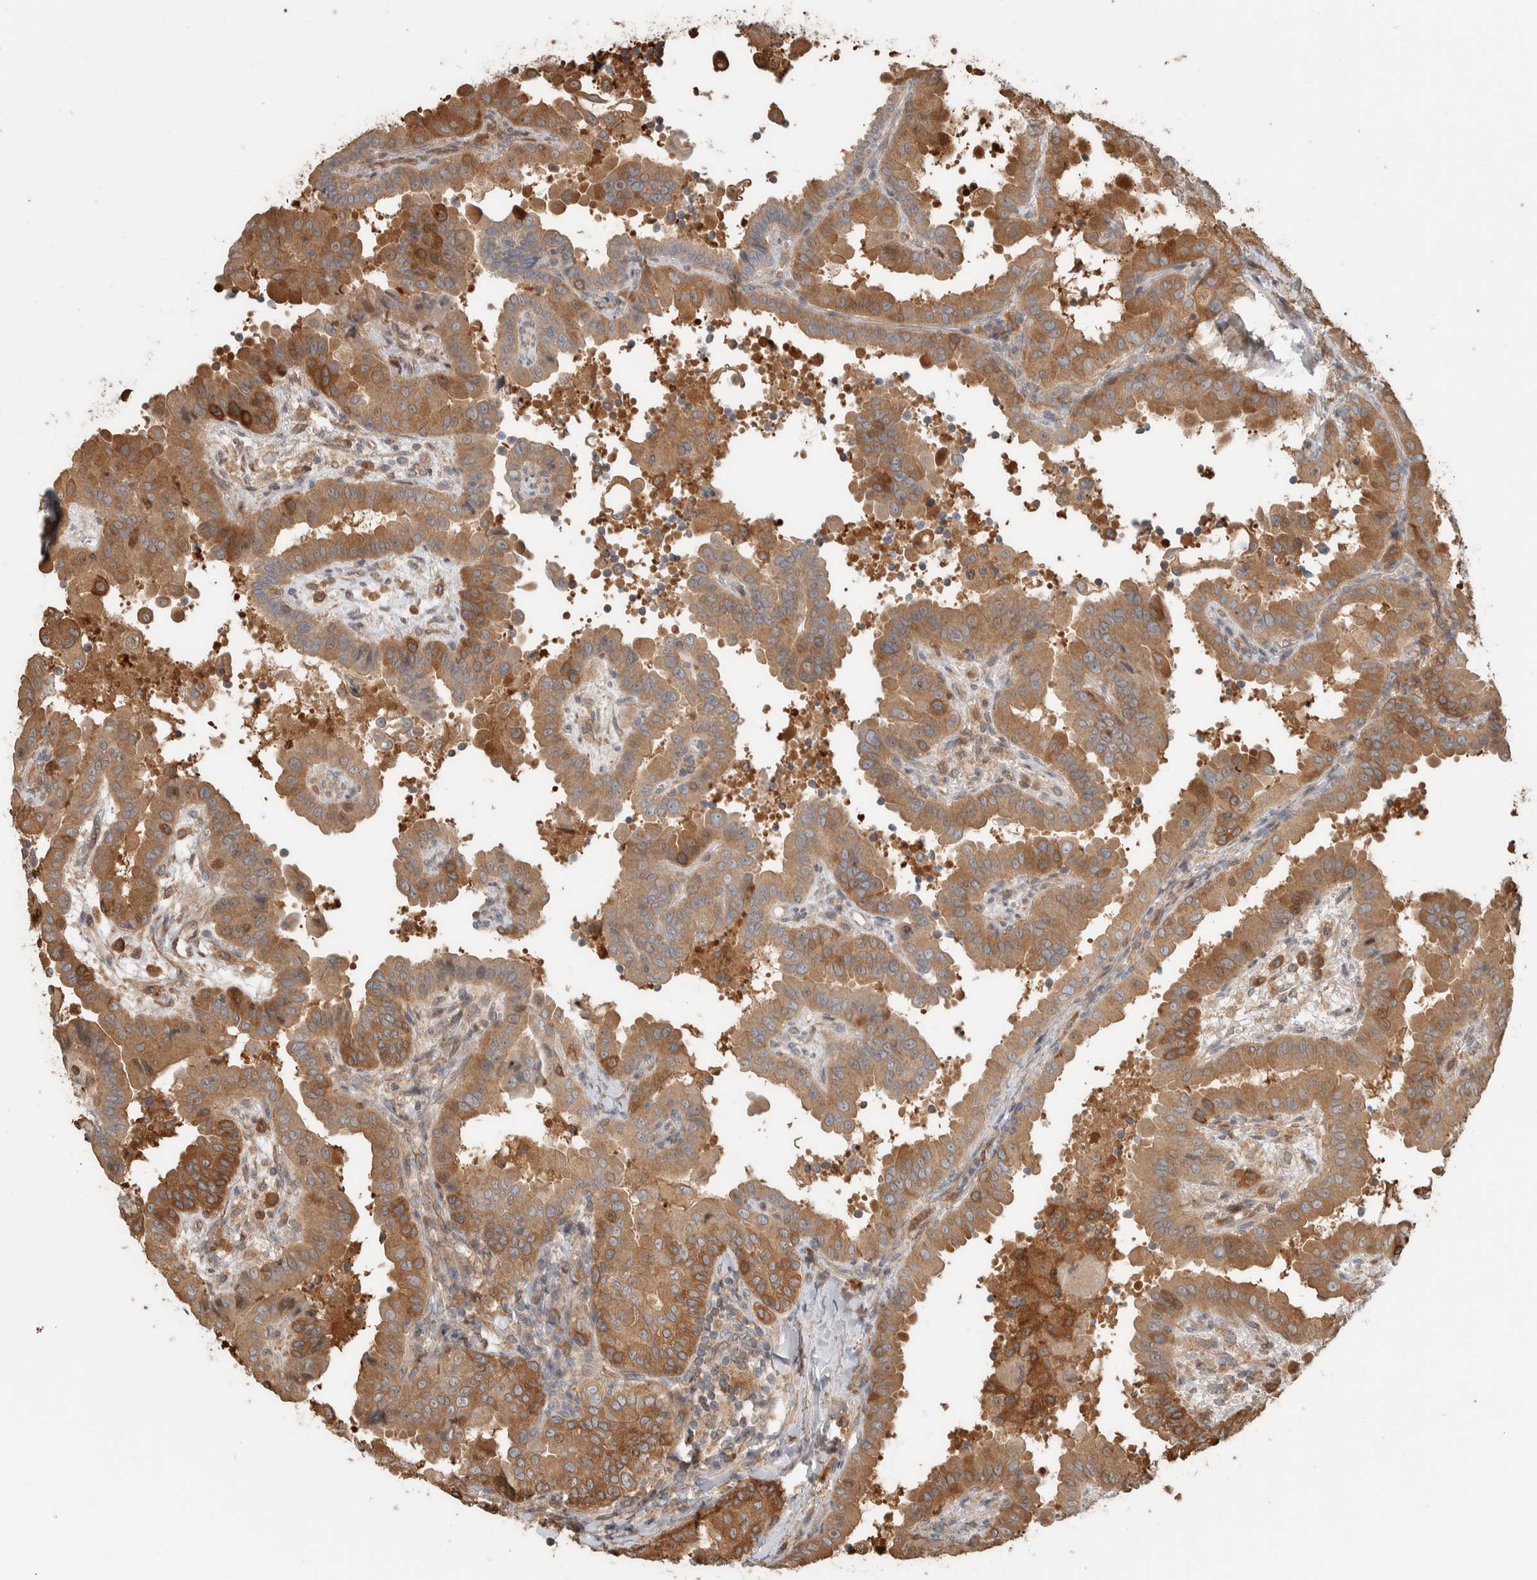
{"staining": {"intensity": "moderate", "quantity": ">75%", "location": "cytoplasmic/membranous"}, "tissue": "thyroid cancer", "cell_type": "Tumor cells", "image_type": "cancer", "snomed": [{"axis": "morphology", "description": "Papillary adenocarcinoma, NOS"}, {"axis": "topography", "description": "Thyroid gland"}], "caption": "High-magnification brightfield microscopy of papillary adenocarcinoma (thyroid) stained with DAB (3,3'-diaminobenzidine) (brown) and counterstained with hematoxylin (blue). tumor cells exhibit moderate cytoplasmic/membranous positivity is present in about>75% of cells.", "gene": "CNTROB", "patient": {"sex": "male", "age": 33}}